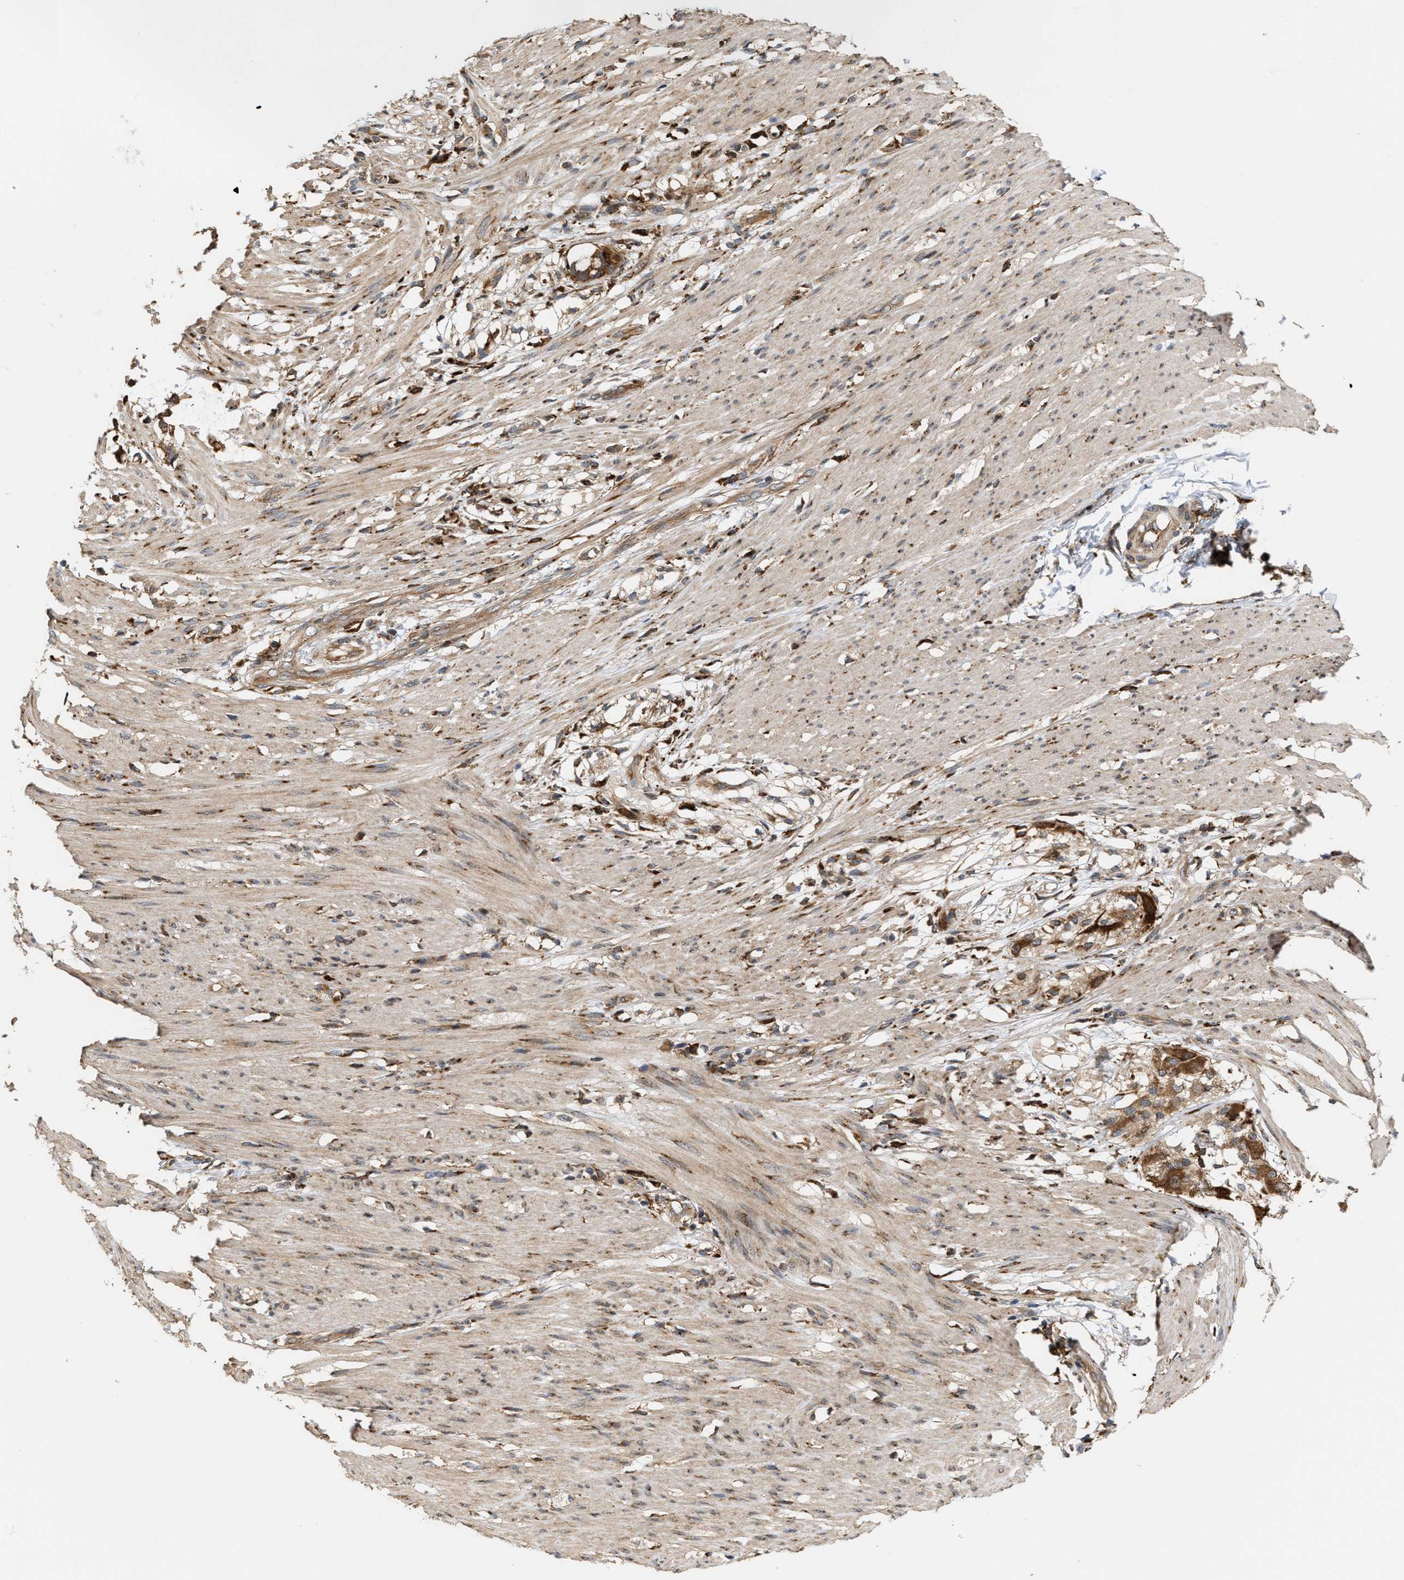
{"staining": {"intensity": "weak", "quantity": ">75%", "location": "cytoplasmic/membranous"}, "tissue": "smooth muscle", "cell_type": "Smooth muscle cells", "image_type": "normal", "snomed": [{"axis": "morphology", "description": "Normal tissue, NOS"}, {"axis": "morphology", "description": "Adenocarcinoma, NOS"}, {"axis": "topography", "description": "Smooth muscle"}, {"axis": "topography", "description": "Colon"}], "caption": "The histopathology image exhibits staining of unremarkable smooth muscle, revealing weak cytoplasmic/membranous protein expression (brown color) within smooth muscle cells.", "gene": "IQCE", "patient": {"sex": "male", "age": 14}}